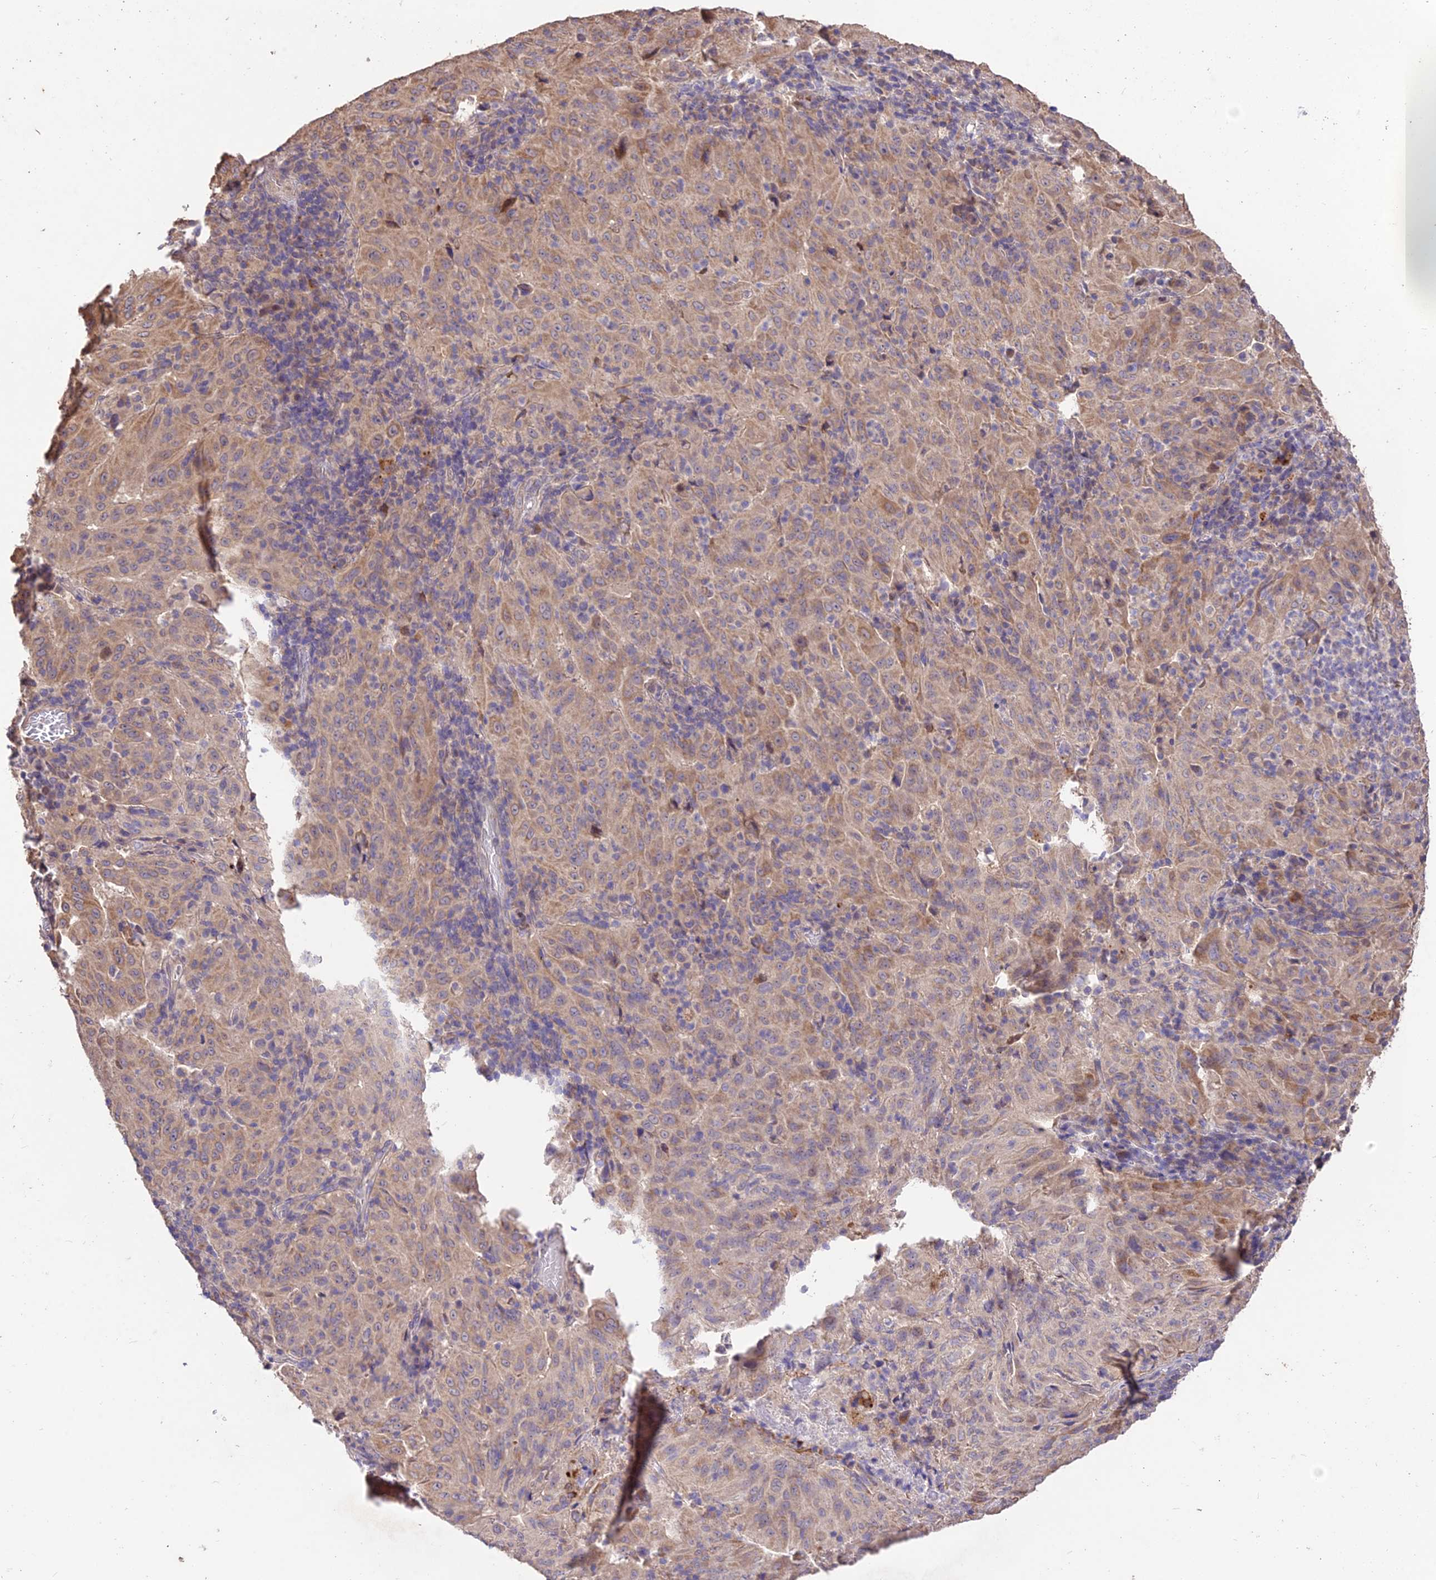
{"staining": {"intensity": "weak", "quantity": ">75%", "location": "cytoplasmic/membranous"}, "tissue": "pancreatic cancer", "cell_type": "Tumor cells", "image_type": "cancer", "snomed": [{"axis": "morphology", "description": "Adenocarcinoma, NOS"}, {"axis": "topography", "description": "Pancreas"}], "caption": "A photomicrograph showing weak cytoplasmic/membranous expression in about >75% of tumor cells in adenocarcinoma (pancreatic), as visualized by brown immunohistochemical staining.", "gene": "SDHD", "patient": {"sex": "male", "age": 63}}